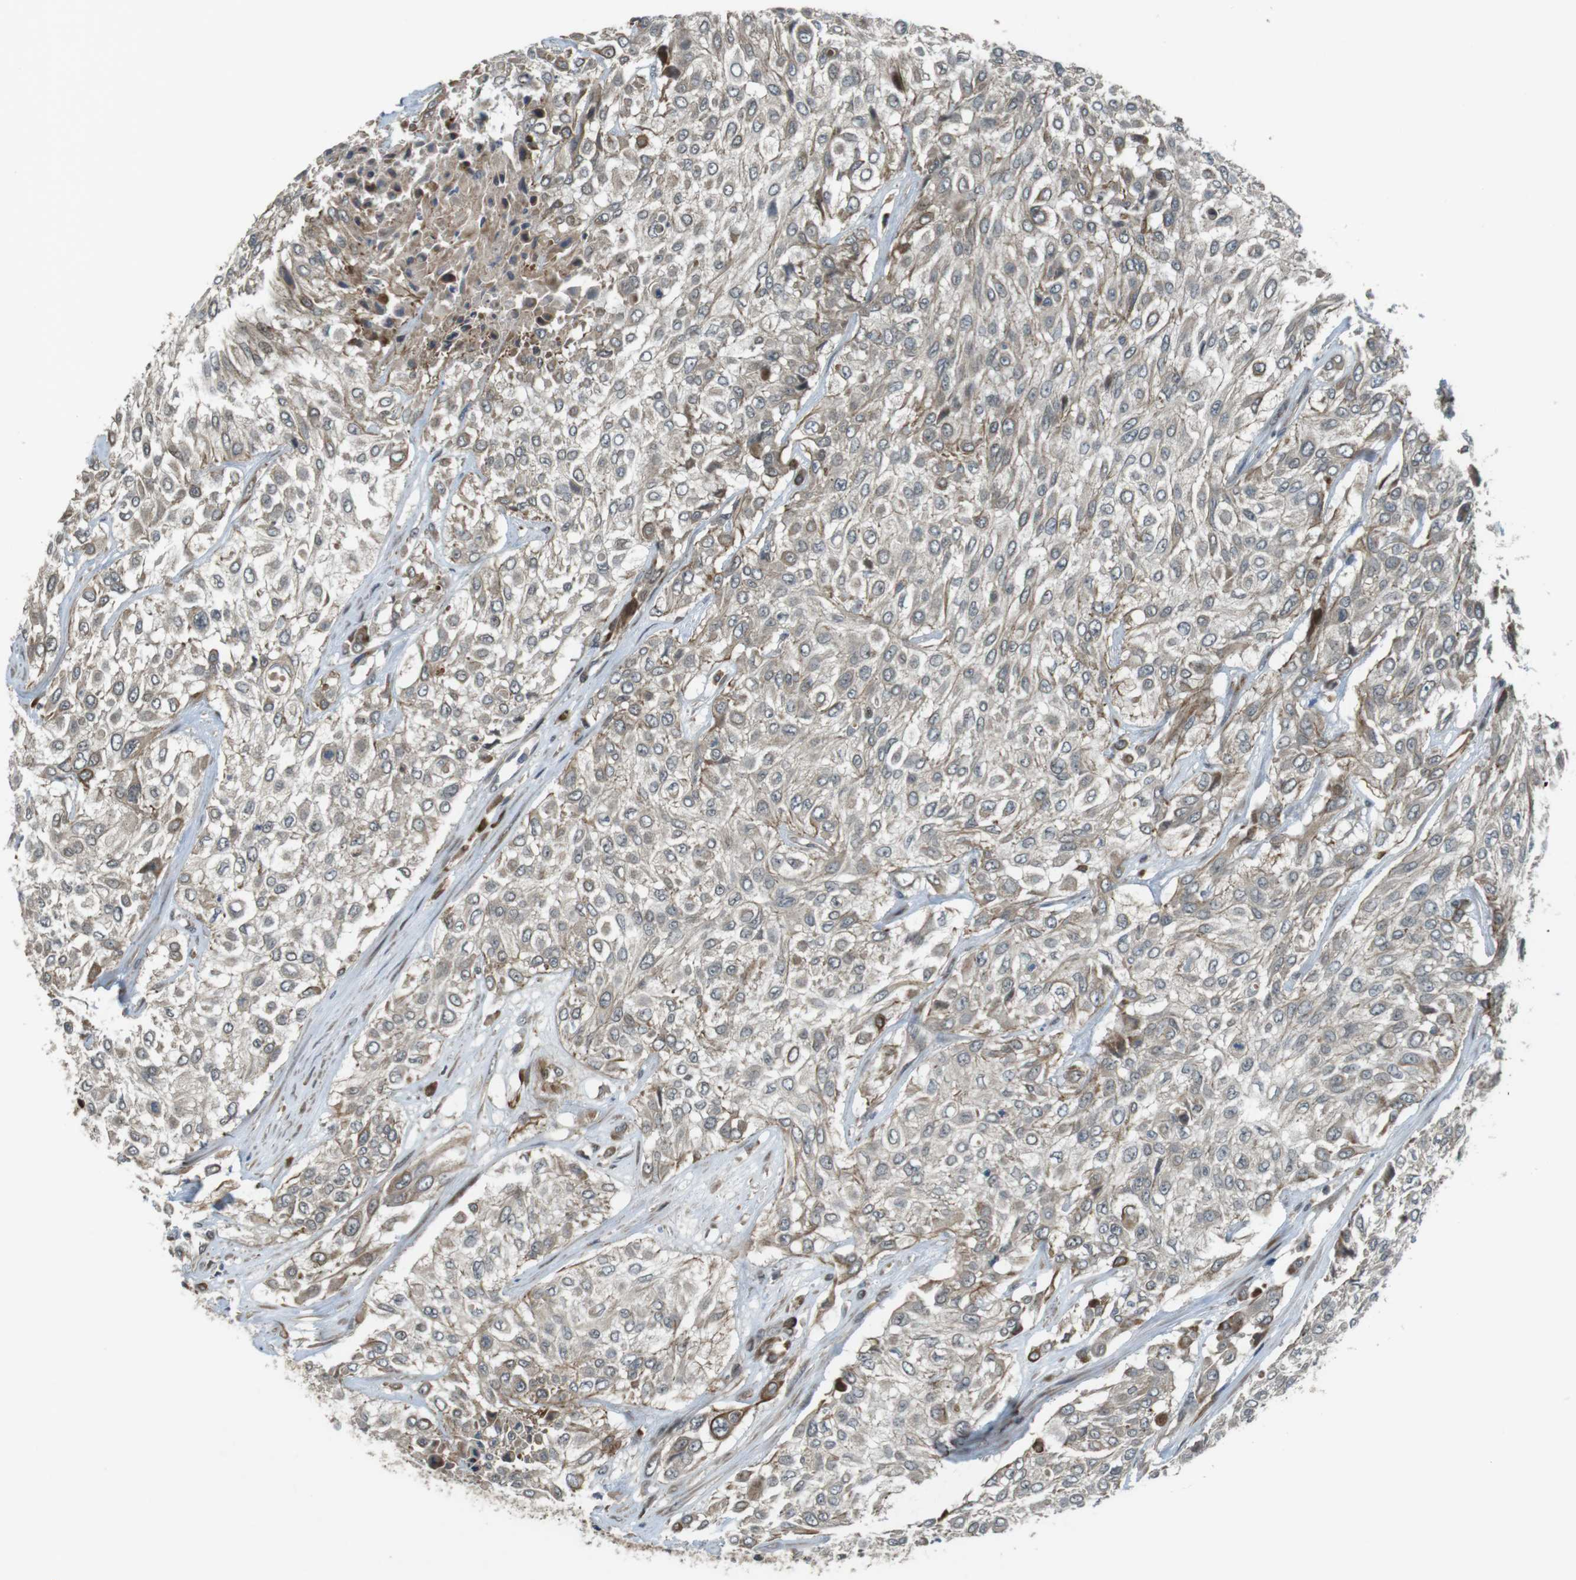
{"staining": {"intensity": "weak", "quantity": "25%-75%", "location": "cytoplasmic/membranous"}, "tissue": "urothelial cancer", "cell_type": "Tumor cells", "image_type": "cancer", "snomed": [{"axis": "morphology", "description": "Urothelial carcinoma, High grade"}, {"axis": "topography", "description": "Urinary bladder"}], "caption": "A photomicrograph of human high-grade urothelial carcinoma stained for a protein reveals weak cytoplasmic/membranous brown staining in tumor cells.", "gene": "IFFO2", "patient": {"sex": "male", "age": 57}}